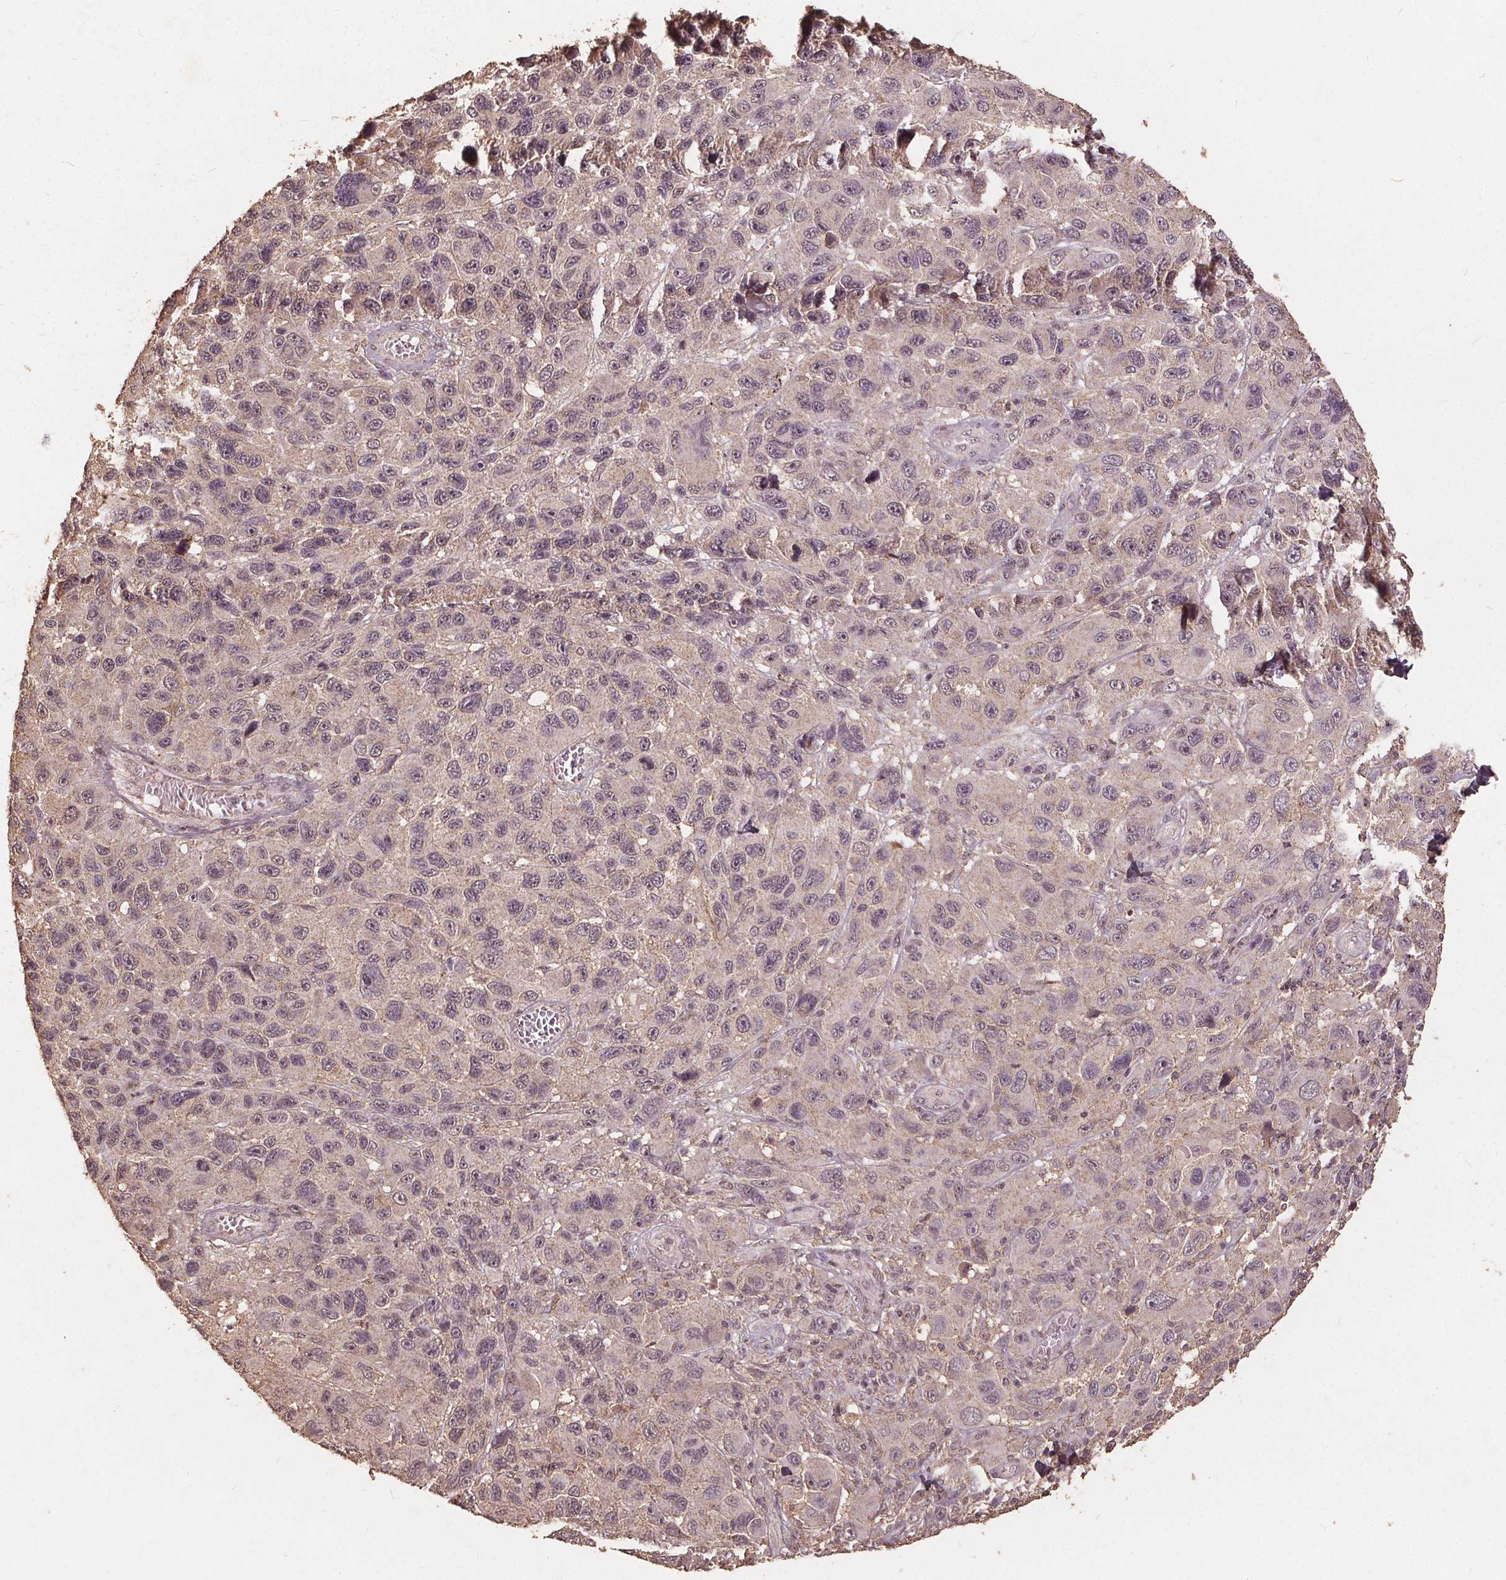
{"staining": {"intensity": "negative", "quantity": "none", "location": "none"}, "tissue": "melanoma", "cell_type": "Tumor cells", "image_type": "cancer", "snomed": [{"axis": "morphology", "description": "Malignant melanoma, NOS"}, {"axis": "topography", "description": "Skin"}], "caption": "Immunohistochemical staining of human malignant melanoma reveals no significant expression in tumor cells. Brightfield microscopy of immunohistochemistry (IHC) stained with DAB (brown) and hematoxylin (blue), captured at high magnification.", "gene": "DSG3", "patient": {"sex": "male", "age": 53}}